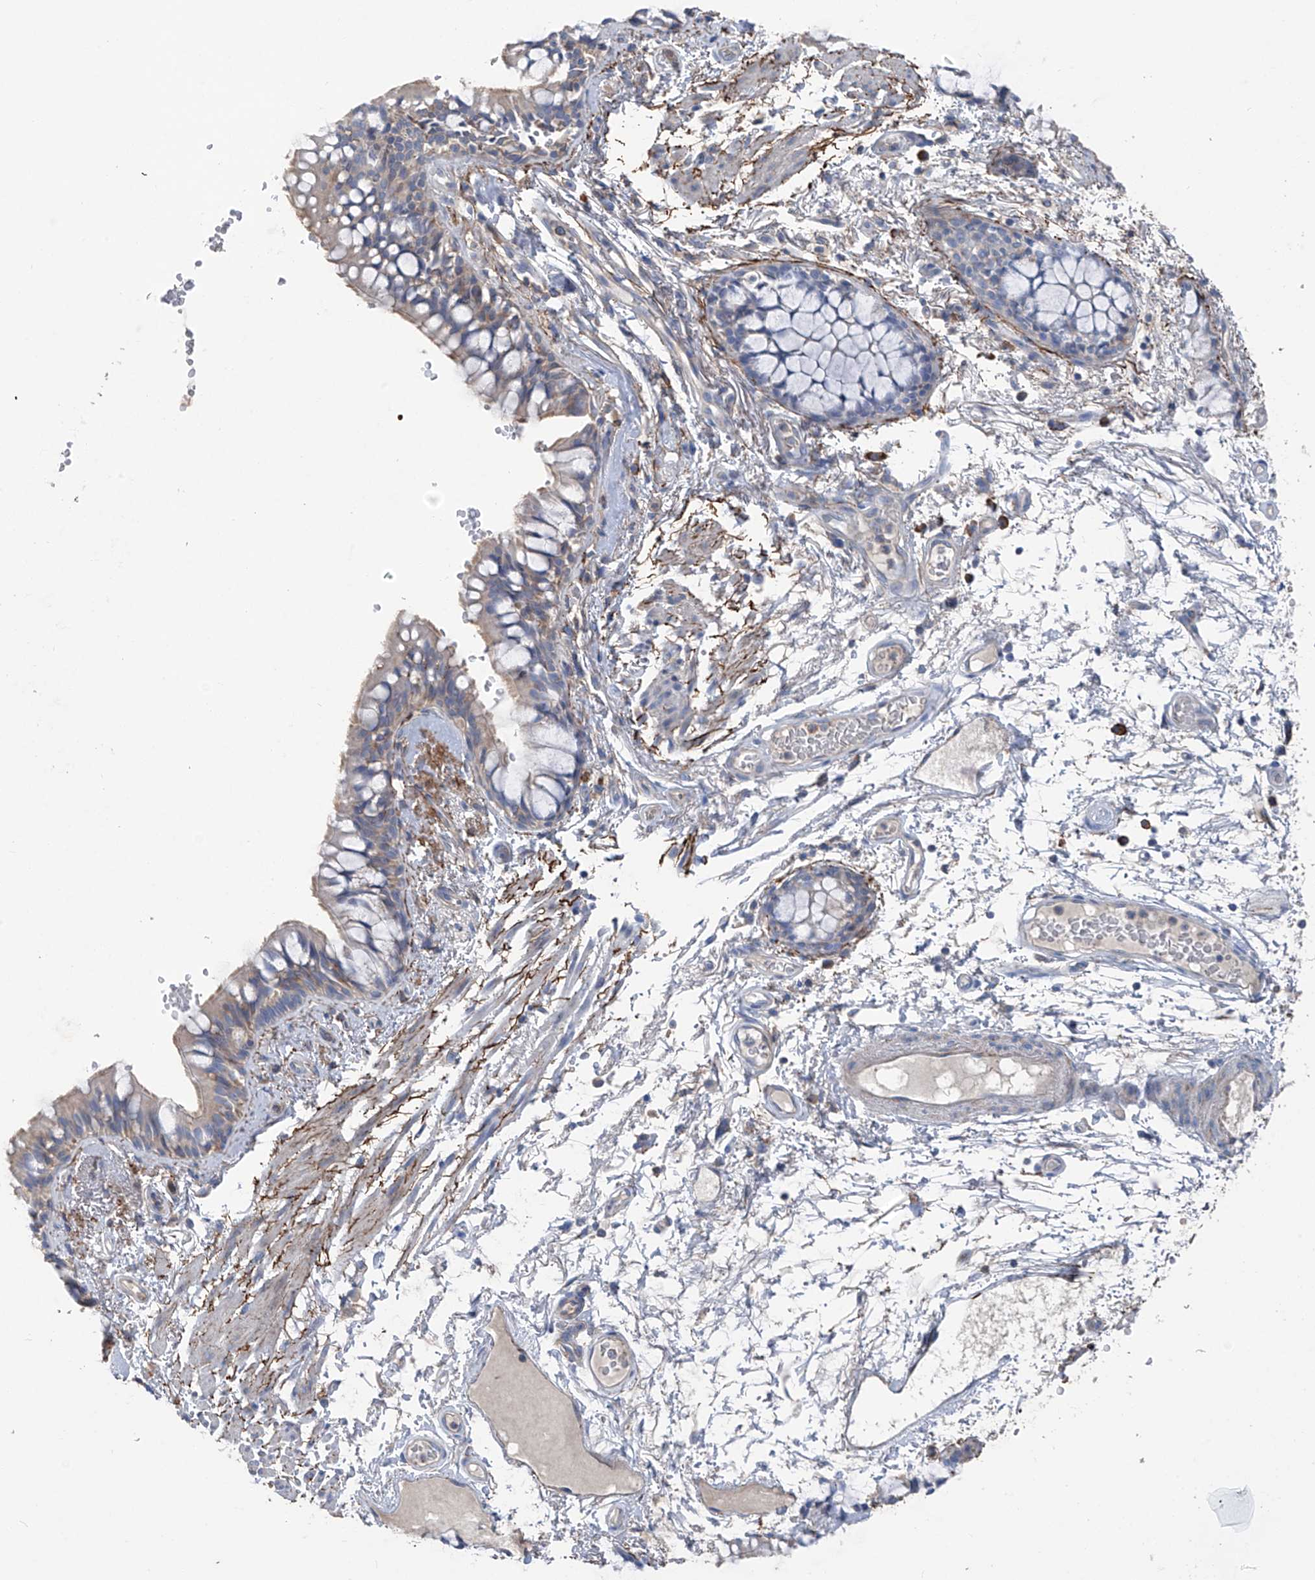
{"staining": {"intensity": "negative", "quantity": "none", "location": "none"}, "tissue": "bronchus", "cell_type": "Respiratory epithelial cells", "image_type": "normal", "snomed": [{"axis": "morphology", "description": "Normal tissue, NOS"}, {"axis": "topography", "description": "Cartilage tissue"}, {"axis": "topography", "description": "Bronchus"}], "caption": "A histopathology image of bronchus stained for a protein displays no brown staining in respiratory epithelial cells. (Immunohistochemistry, brightfield microscopy, high magnification).", "gene": "GALNTL6", "patient": {"sex": "female", "age": 73}}